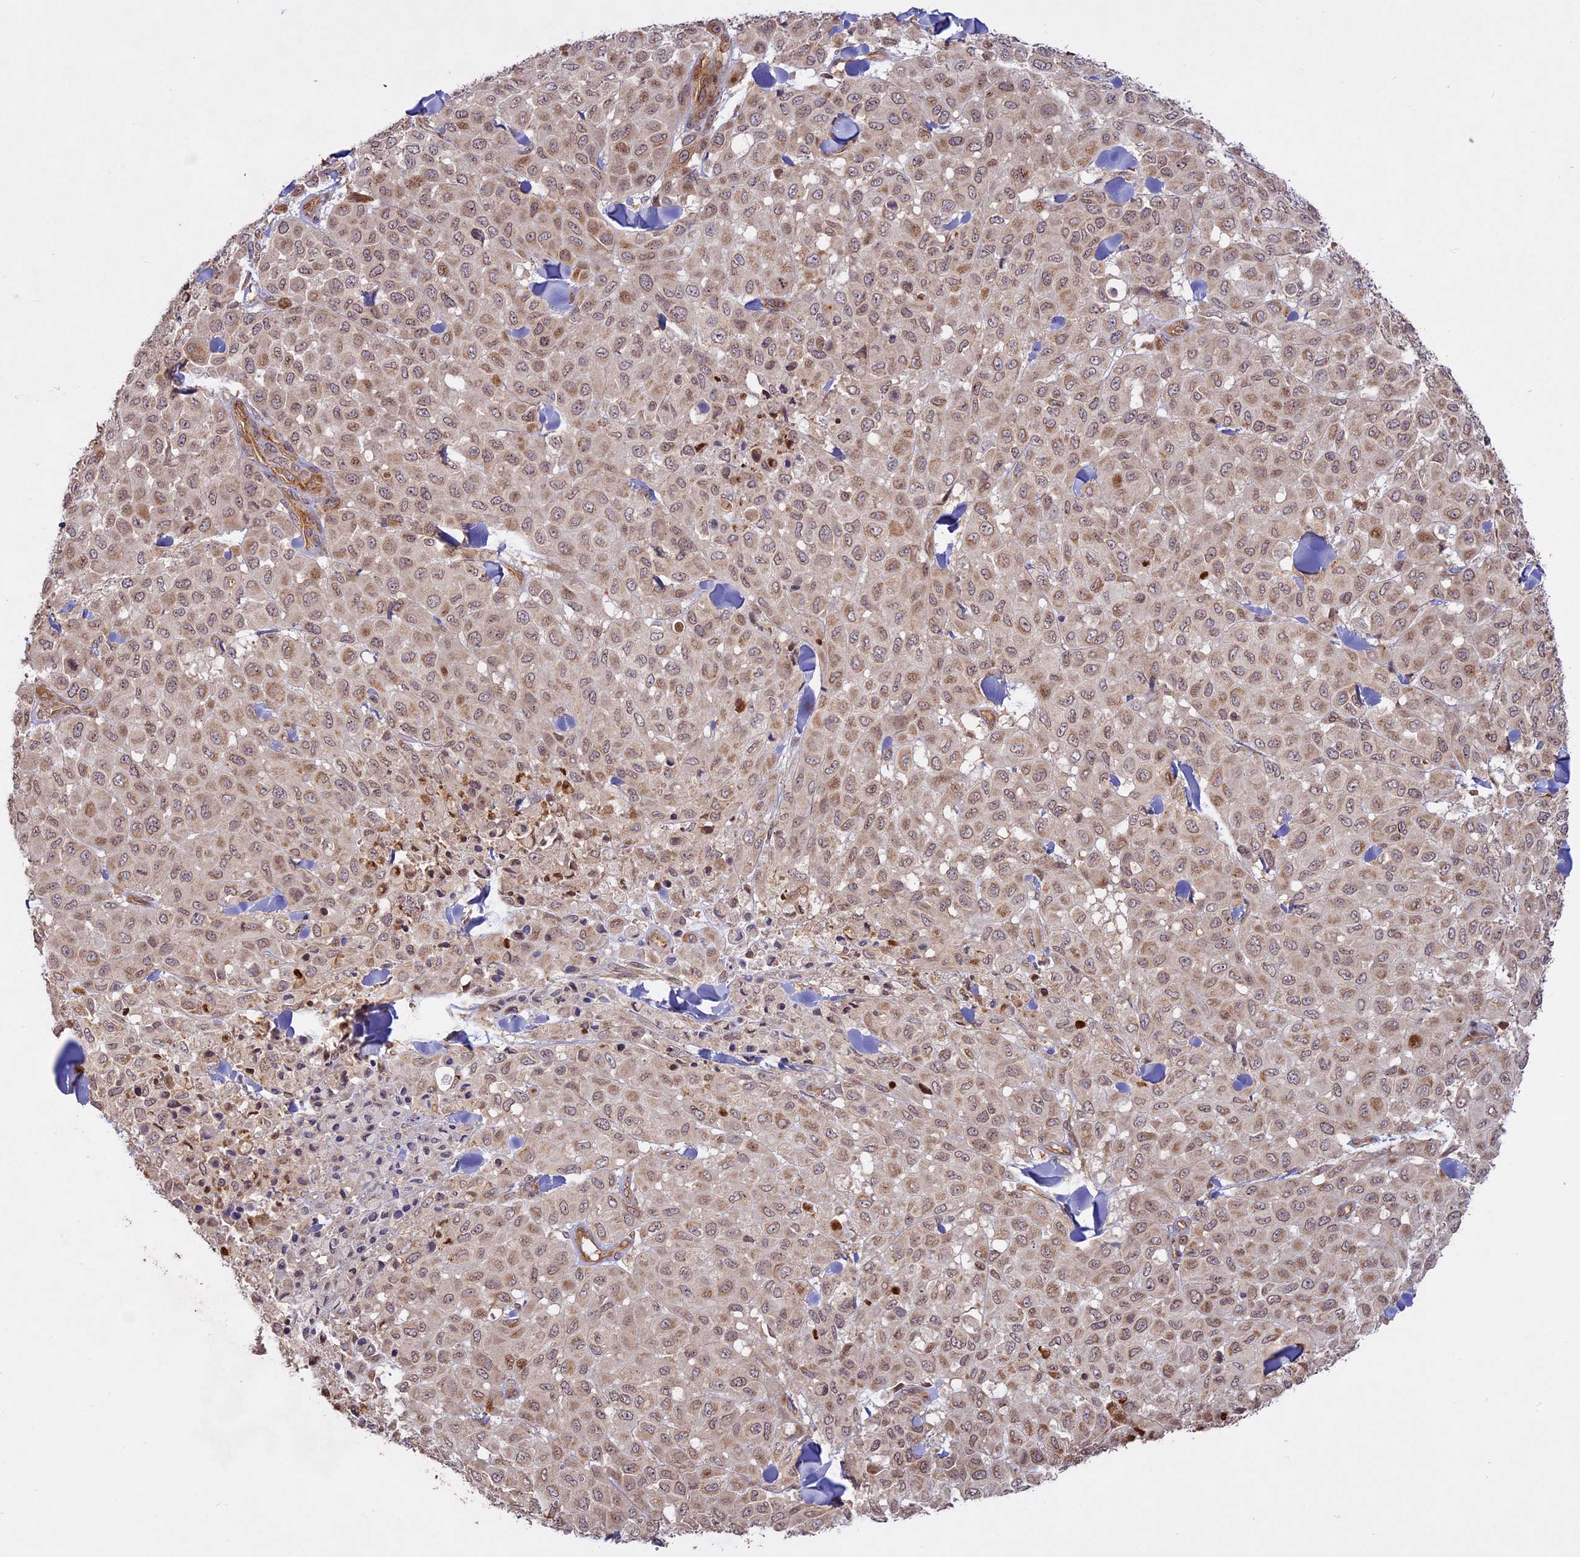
{"staining": {"intensity": "weak", "quantity": "25%-75%", "location": "cytoplasmic/membranous,nuclear"}, "tissue": "melanoma", "cell_type": "Tumor cells", "image_type": "cancer", "snomed": [{"axis": "morphology", "description": "Malignant melanoma, Metastatic site"}, {"axis": "topography", "description": "Skin"}], "caption": "Immunohistochemistry staining of malignant melanoma (metastatic site), which demonstrates low levels of weak cytoplasmic/membranous and nuclear staining in approximately 25%-75% of tumor cells indicating weak cytoplasmic/membranous and nuclear protein positivity. The staining was performed using DAB (brown) for protein detection and nuclei were counterstained in hematoxylin (blue).", "gene": "DGKH", "patient": {"sex": "female", "age": 81}}